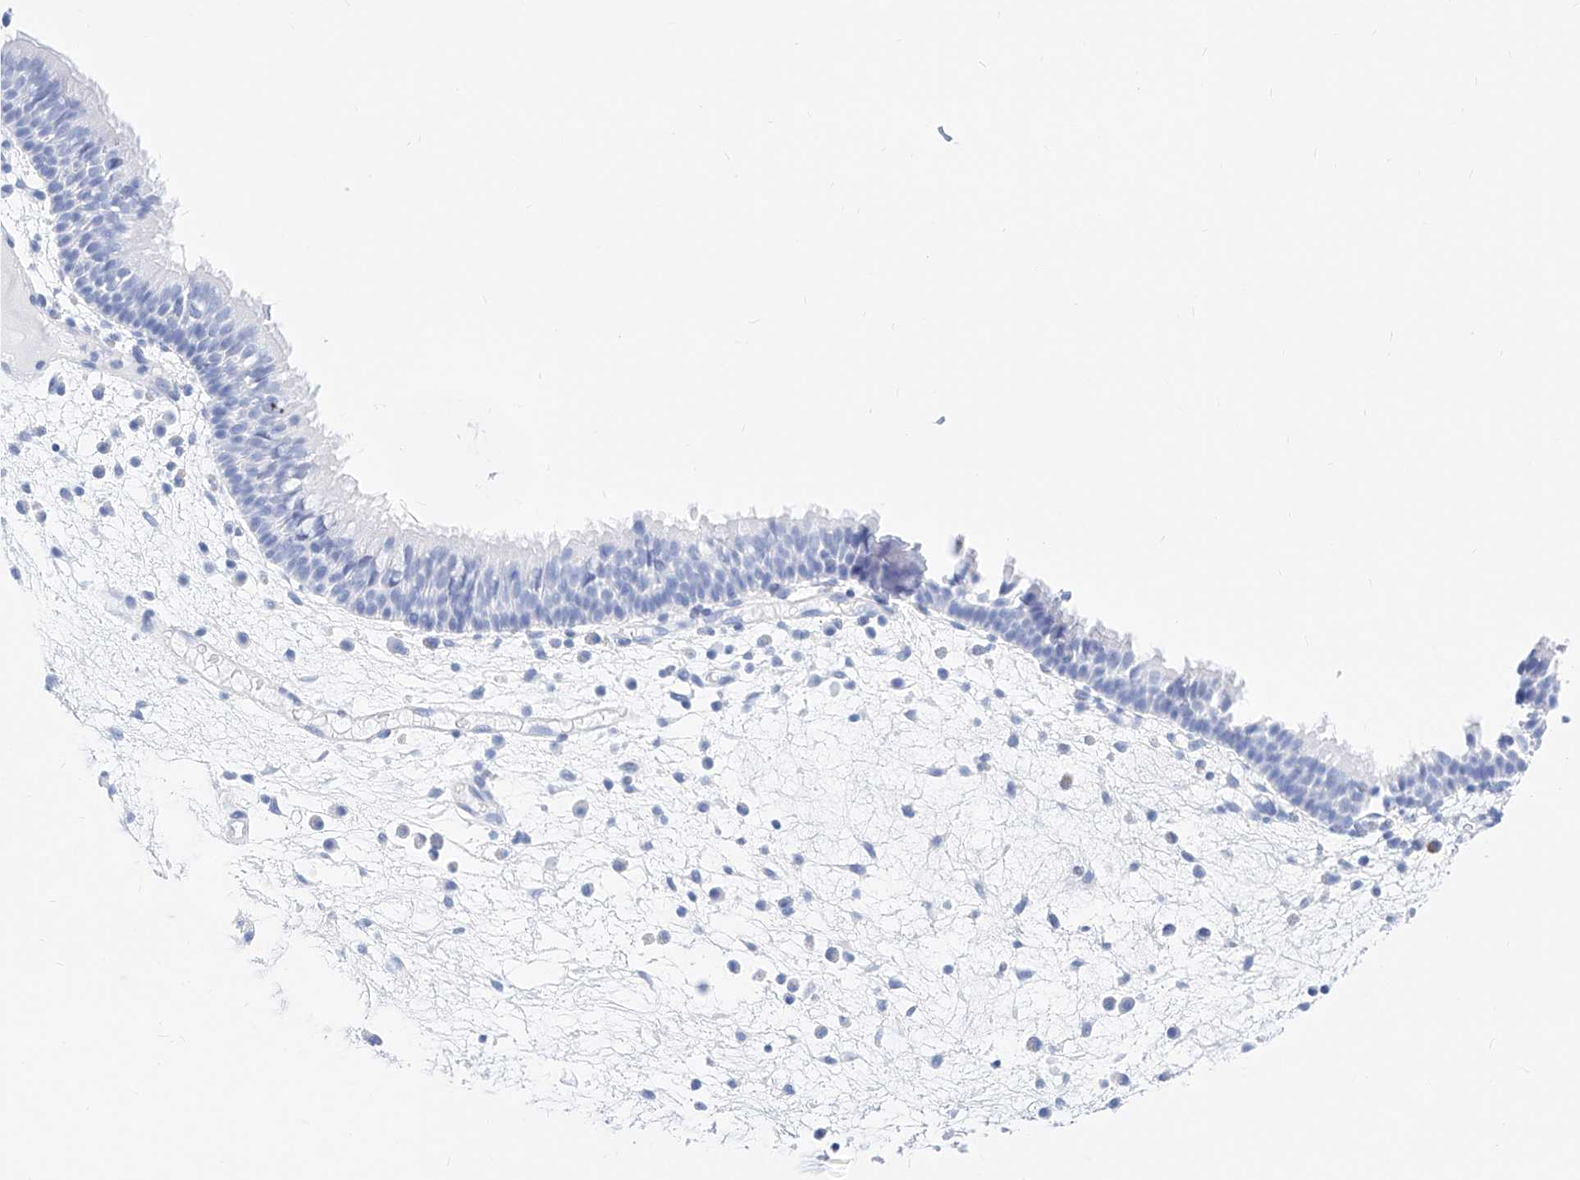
{"staining": {"intensity": "negative", "quantity": "none", "location": "none"}, "tissue": "nasopharynx", "cell_type": "Respiratory epithelial cells", "image_type": "normal", "snomed": [{"axis": "morphology", "description": "Normal tissue, NOS"}, {"axis": "morphology", "description": "Inflammation, NOS"}, {"axis": "morphology", "description": "Malignant melanoma, Metastatic site"}, {"axis": "topography", "description": "Nasopharynx"}], "caption": "A high-resolution image shows immunohistochemistry (IHC) staining of unremarkable nasopharynx, which shows no significant positivity in respiratory epithelial cells. Brightfield microscopy of IHC stained with DAB (3,3'-diaminobenzidine) (brown) and hematoxylin (blue), captured at high magnification.", "gene": "KCNJ1", "patient": {"sex": "male", "age": 70}}